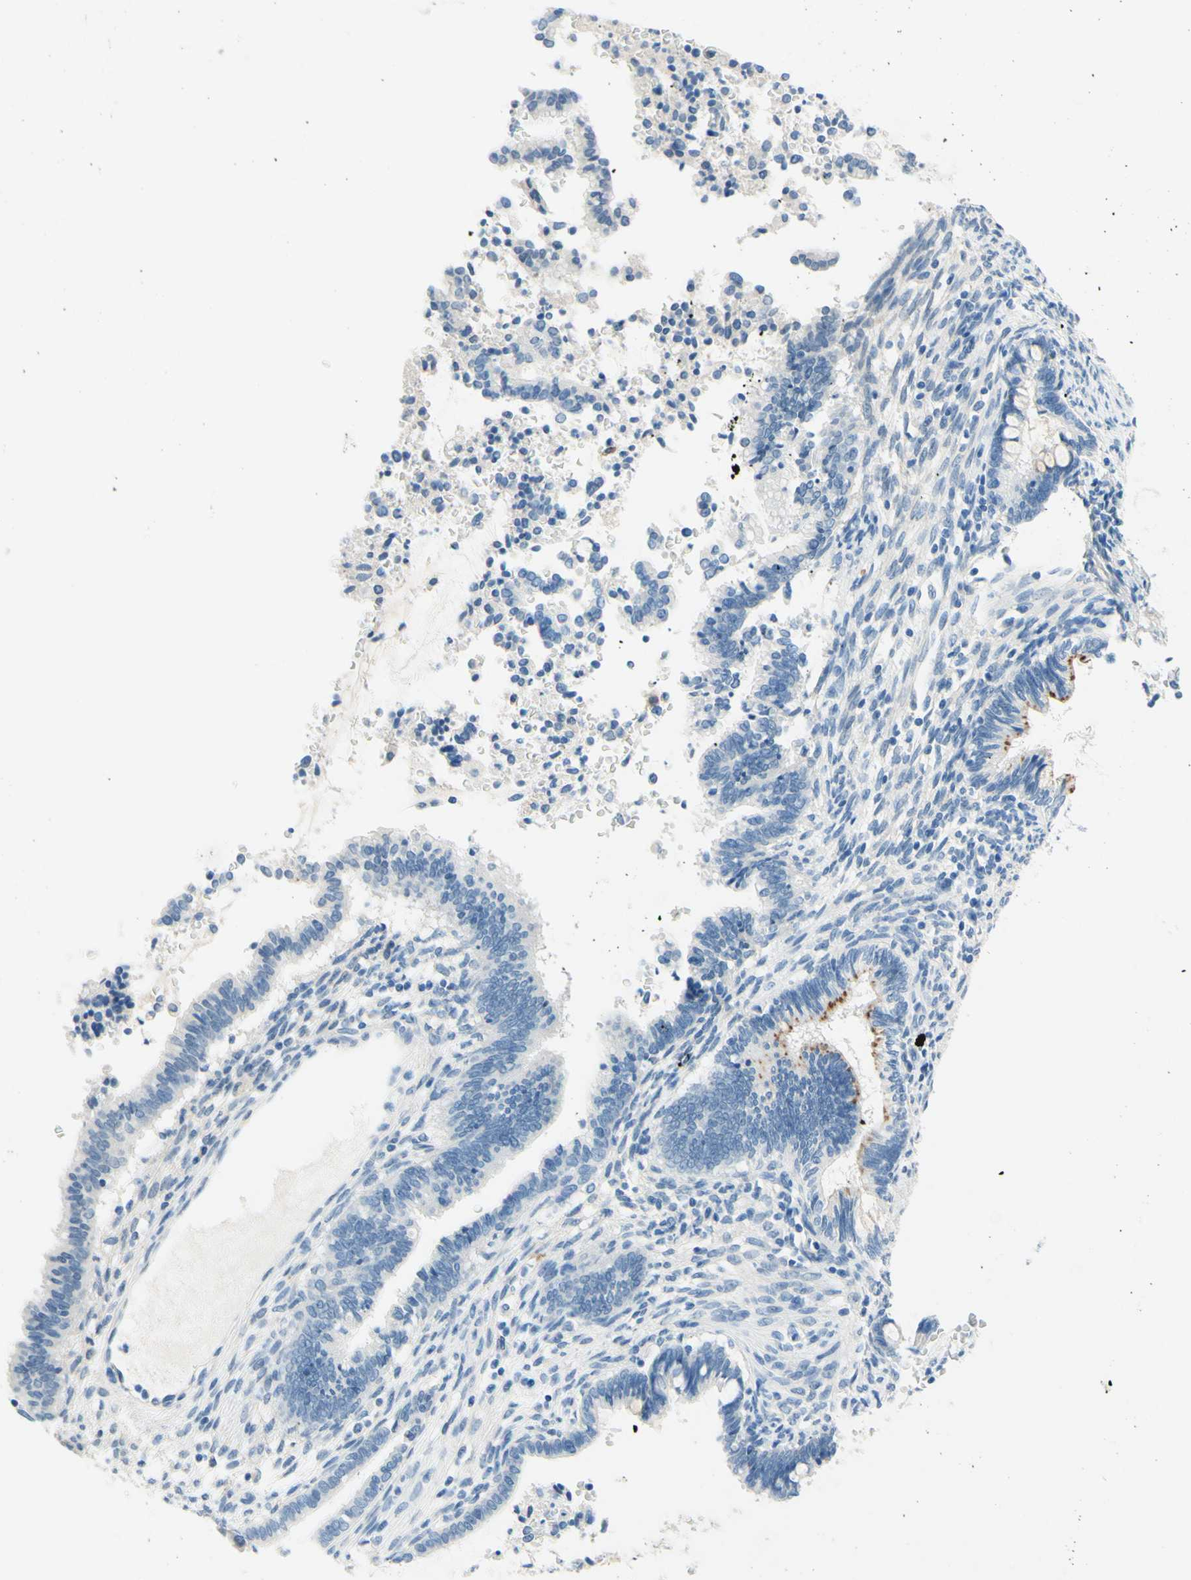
{"staining": {"intensity": "negative", "quantity": "none", "location": "none"}, "tissue": "cervical cancer", "cell_type": "Tumor cells", "image_type": "cancer", "snomed": [{"axis": "morphology", "description": "Adenocarcinoma, NOS"}, {"axis": "topography", "description": "Cervix"}], "caption": "DAB immunohistochemical staining of human cervical cancer displays no significant expression in tumor cells. The staining was performed using DAB (3,3'-diaminobenzidine) to visualize the protein expression in brown, while the nuclei were stained in blue with hematoxylin (Magnification: 20x).", "gene": "PASD1", "patient": {"sex": "female", "age": 44}}